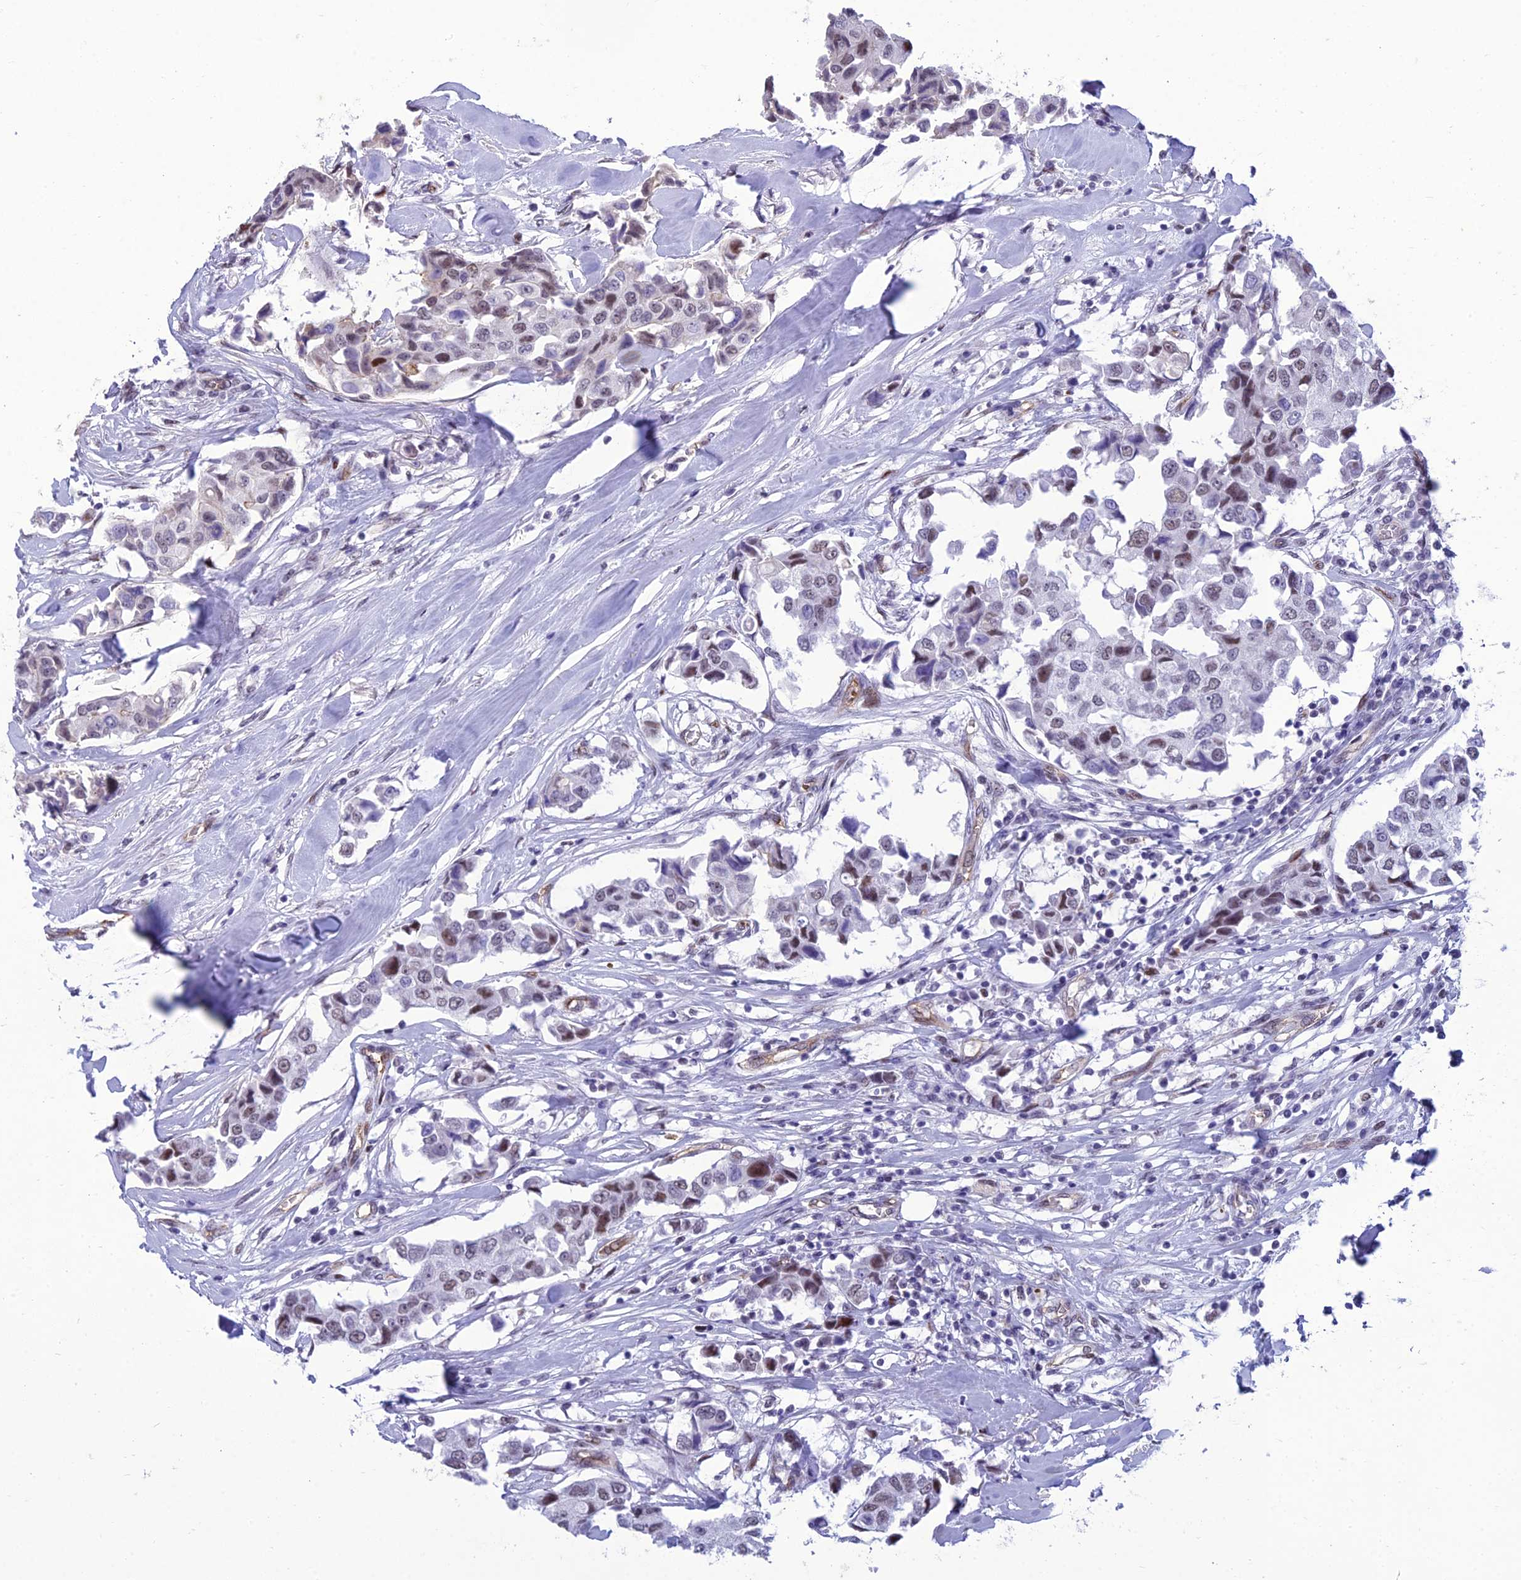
{"staining": {"intensity": "moderate", "quantity": "<25%", "location": "nuclear"}, "tissue": "breast cancer", "cell_type": "Tumor cells", "image_type": "cancer", "snomed": [{"axis": "morphology", "description": "Duct carcinoma"}, {"axis": "topography", "description": "Breast"}], "caption": "Breast cancer (invasive ductal carcinoma) stained with a brown dye demonstrates moderate nuclear positive positivity in about <25% of tumor cells.", "gene": "RANBP3", "patient": {"sex": "female", "age": 80}}